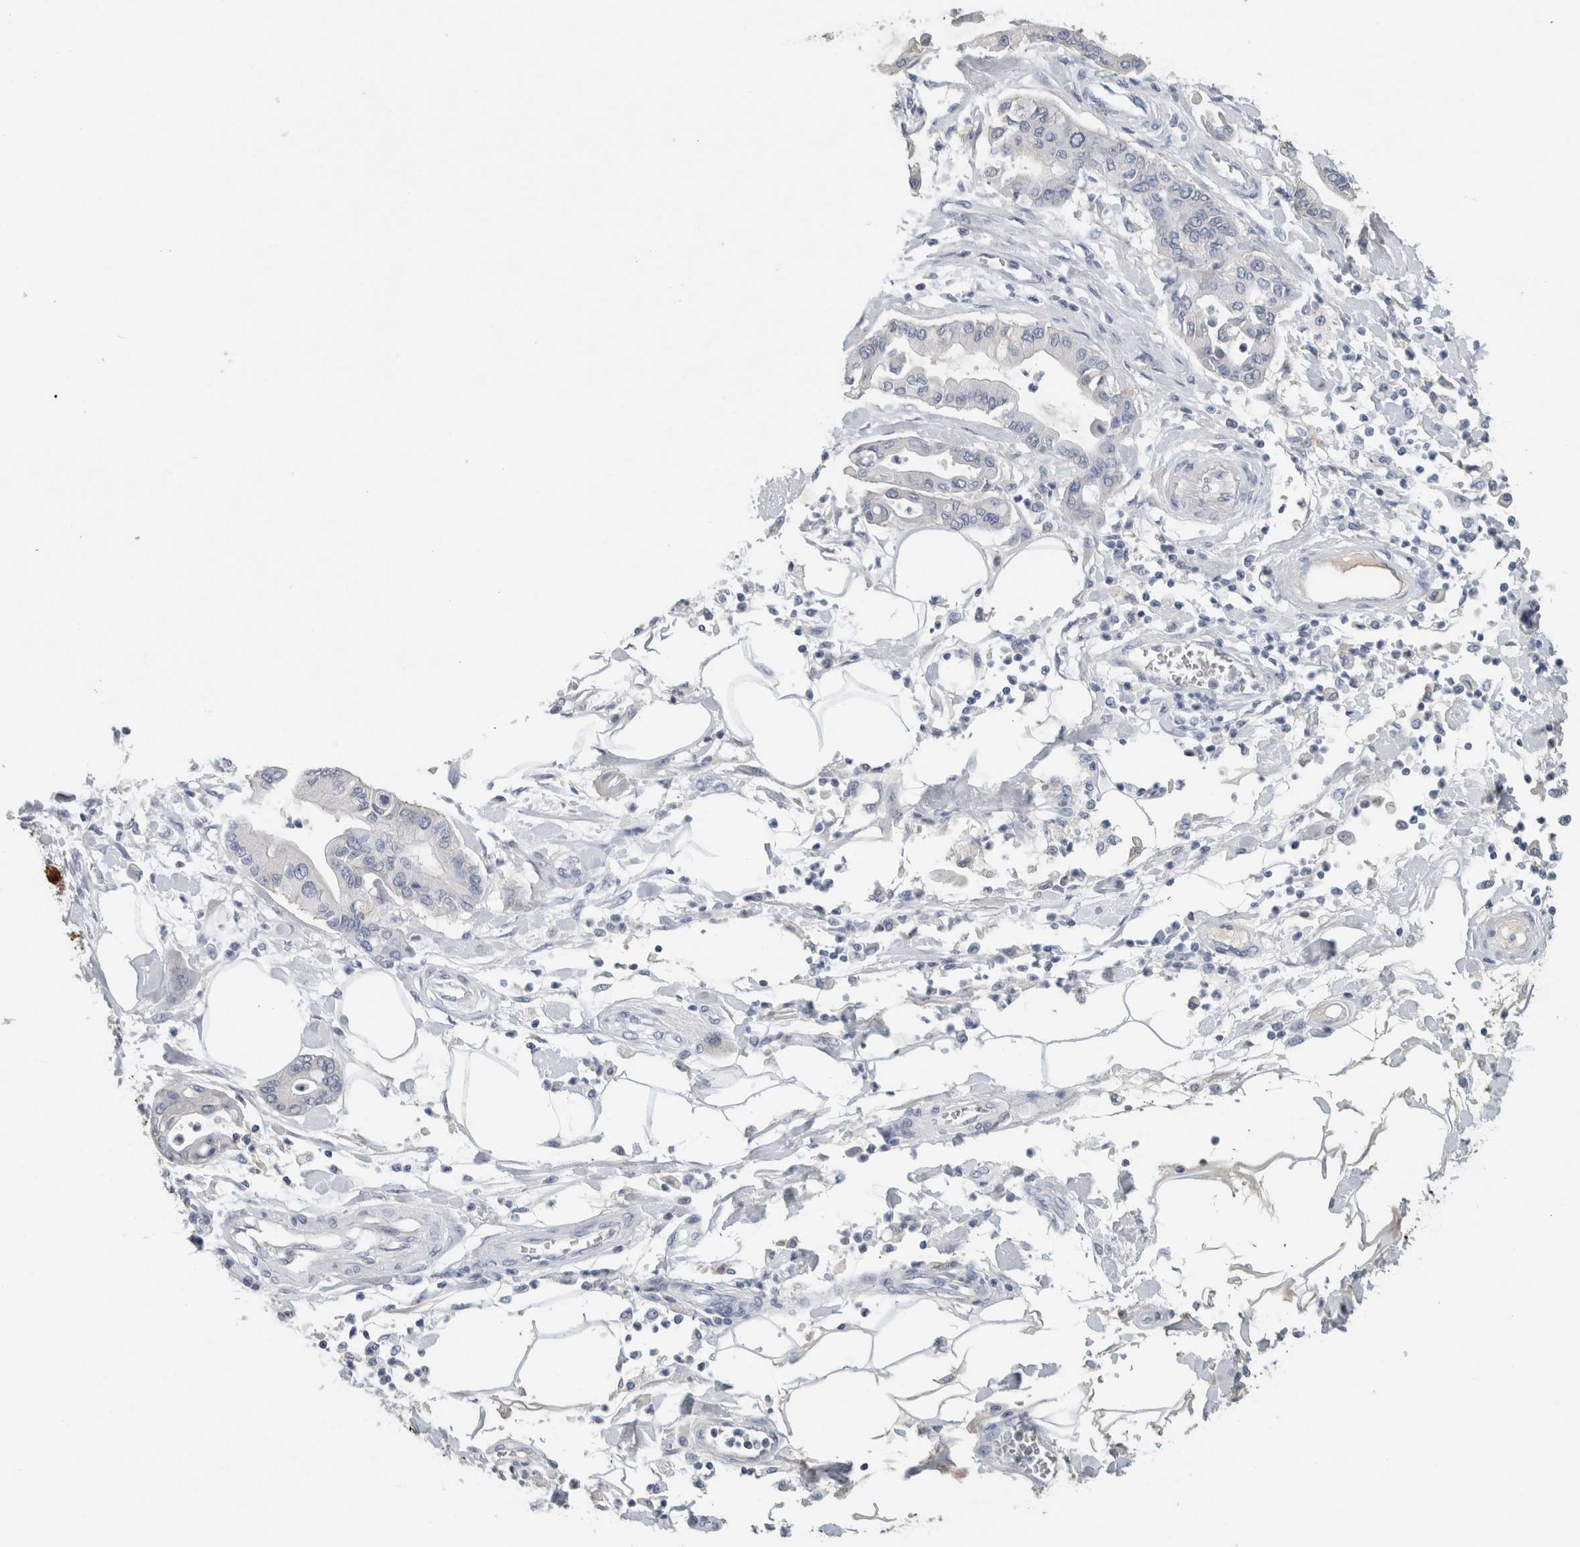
{"staining": {"intensity": "negative", "quantity": "none", "location": "none"}, "tissue": "pancreatic cancer", "cell_type": "Tumor cells", "image_type": "cancer", "snomed": [{"axis": "morphology", "description": "Adenocarcinoma, NOS"}, {"axis": "morphology", "description": "Adenocarcinoma, metastatic, NOS"}, {"axis": "topography", "description": "Lymph node"}, {"axis": "topography", "description": "Pancreas"}, {"axis": "topography", "description": "Duodenum"}], "caption": "The IHC micrograph has no significant expression in tumor cells of pancreatic adenocarcinoma tissue.", "gene": "TSPAN8", "patient": {"sex": "female", "age": 64}}